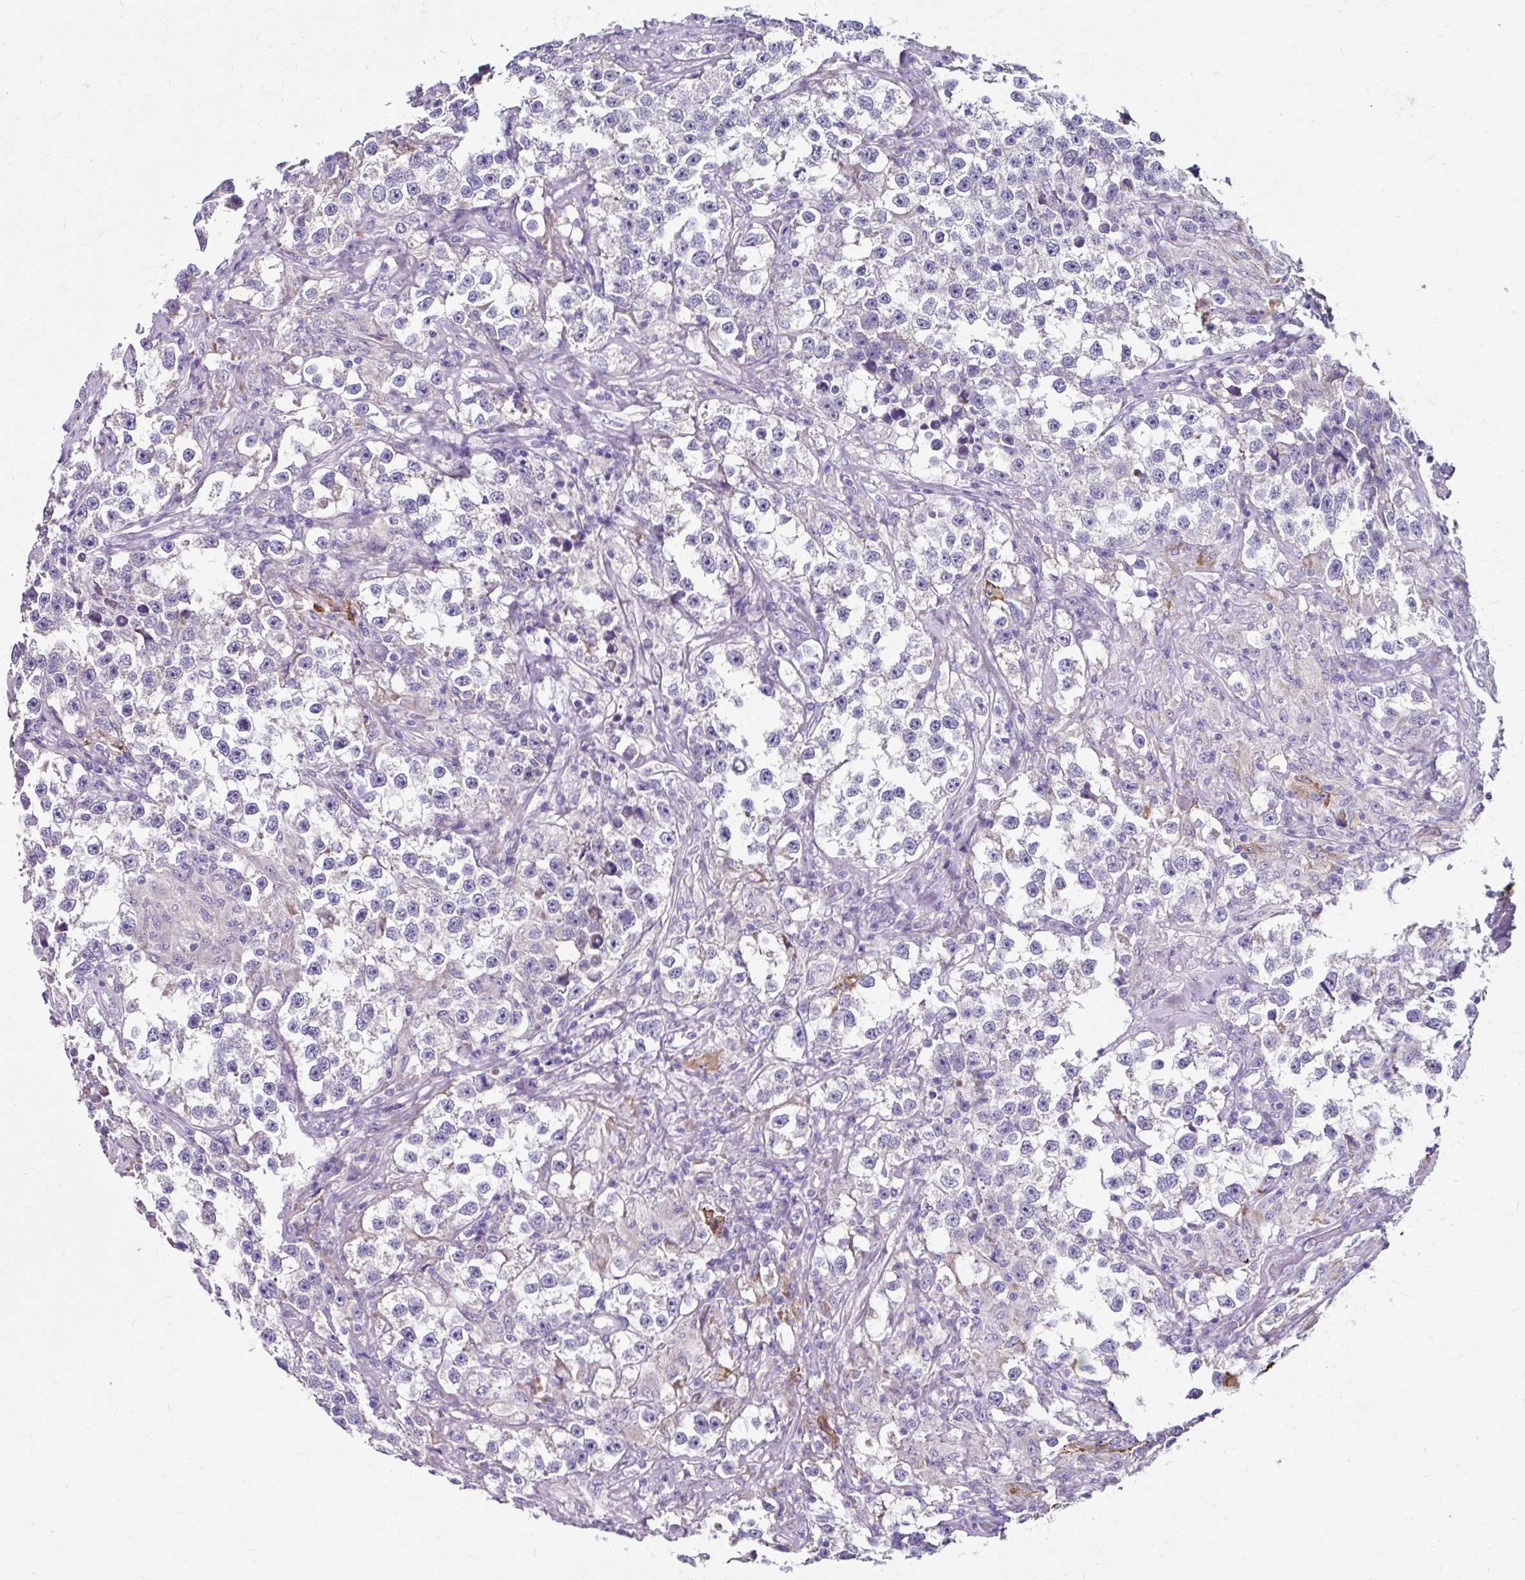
{"staining": {"intensity": "negative", "quantity": "none", "location": "none"}, "tissue": "testis cancer", "cell_type": "Tumor cells", "image_type": "cancer", "snomed": [{"axis": "morphology", "description": "Seminoma, NOS"}, {"axis": "topography", "description": "Testis"}], "caption": "There is no significant positivity in tumor cells of seminoma (testis).", "gene": "ZNF555", "patient": {"sex": "male", "age": 46}}